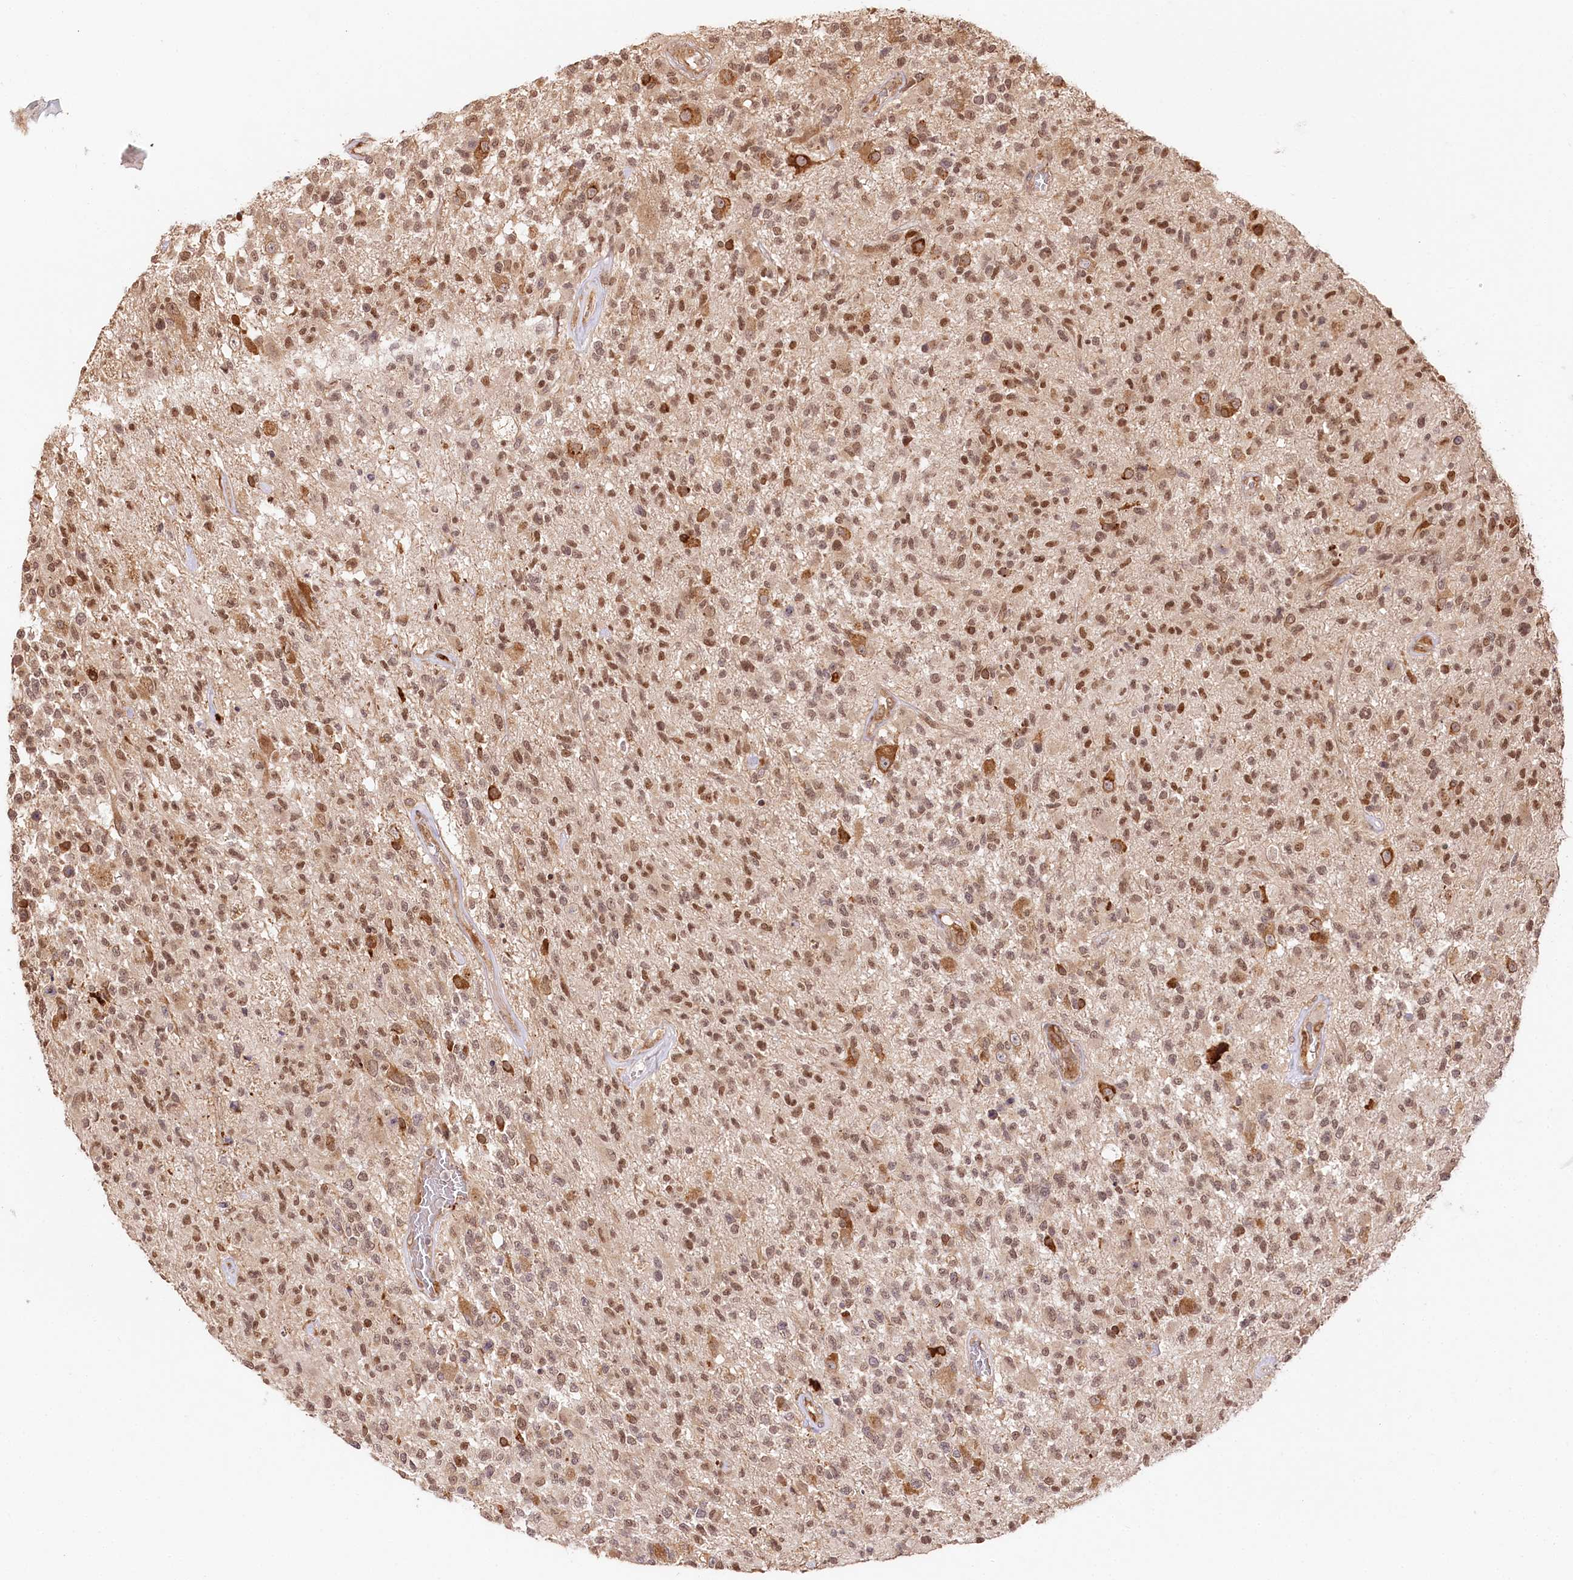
{"staining": {"intensity": "moderate", "quantity": ">75%", "location": "nuclear"}, "tissue": "glioma", "cell_type": "Tumor cells", "image_type": "cancer", "snomed": [{"axis": "morphology", "description": "Glioma, malignant, High grade"}, {"axis": "morphology", "description": "Glioblastoma, NOS"}, {"axis": "topography", "description": "Brain"}], "caption": "Malignant glioma (high-grade) stained for a protein (brown) exhibits moderate nuclear positive staining in about >75% of tumor cells.", "gene": "ENSG00000144785", "patient": {"sex": "male", "age": 60}}